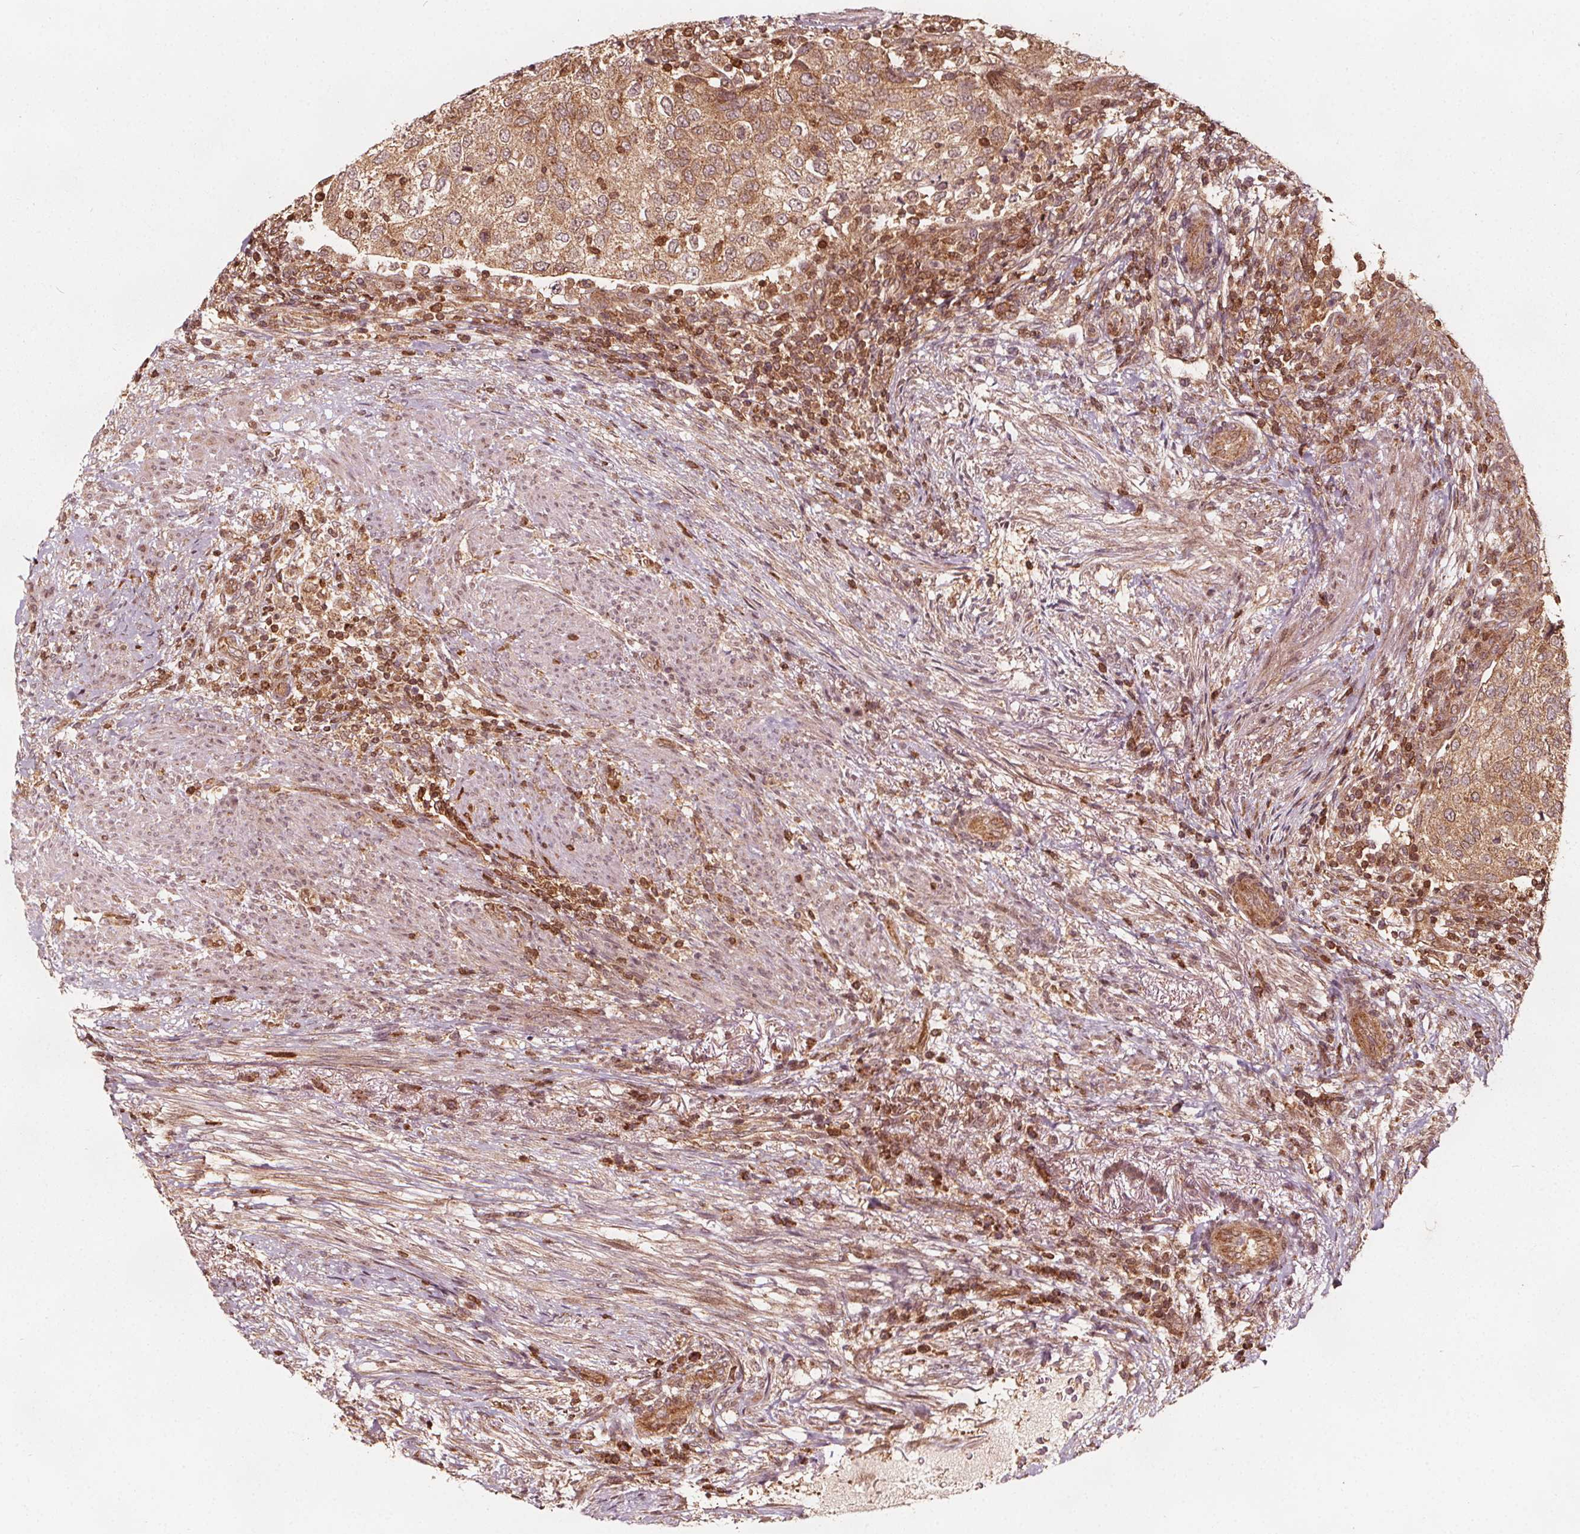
{"staining": {"intensity": "moderate", "quantity": ">75%", "location": "cytoplasmic/membranous"}, "tissue": "urothelial cancer", "cell_type": "Tumor cells", "image_type": "cancer", "snomed": [{"axis": "morphology", "description": "Urothelial carcinoma, High grade"}, {"axis": "topography", "description": "Urinary bladder"}], "caption": "A brown stain highlights moderate cytoplasmic/membranous positivity of a protein in high-grade urothelial carcinoma tumor cells.", "gene": "AIP", "patient": {"sex": "female", "age": 78}}